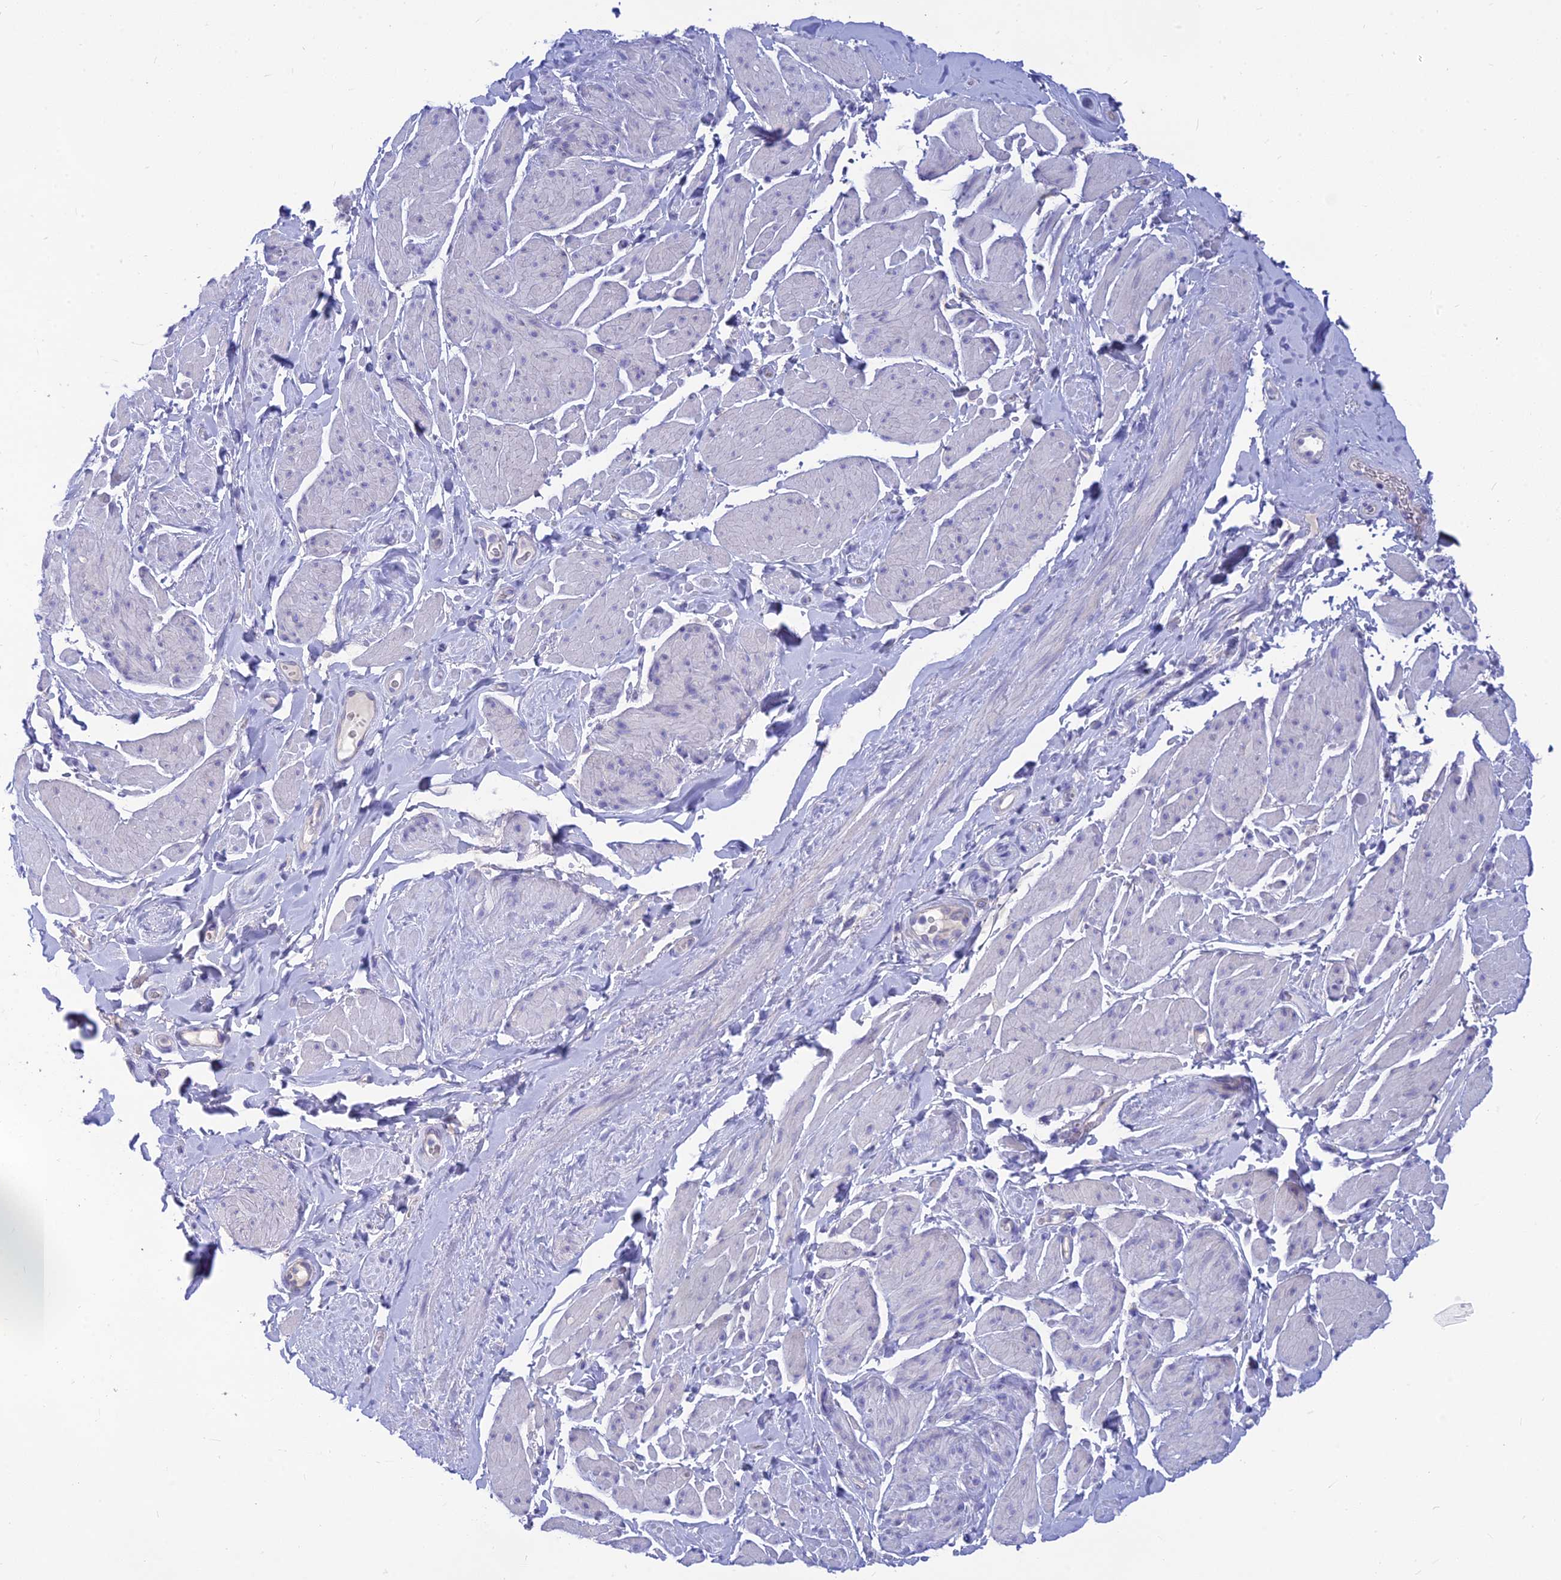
{"staining": {"intensity": "negative", "quantity": "none", "location": "none"}, "tissue": "smooth muscle", "cell_type": "Smooth muscle cells", "image_type": "normal", "snomed": [{"axis": "morphology", "description": "Normal tissue, NOS"}, {"axis": "topography", "description": "Smooth muscle"}, {"axis": "topography", "description": "Peripheral nerve tissue"}], "caption": "Immunohistochemistry (IHC) photomicrograph of unremarkable human smooth muscle stained for a protein (brown), which displays no expression in smooth muscle cells. Brightfield microscopy of IHC stained with DAB (brown) and hematoxylin (blue), captured at high magnification.", "gene": "TMEM30B", "patient": {"sex": "male", "age": 69}}